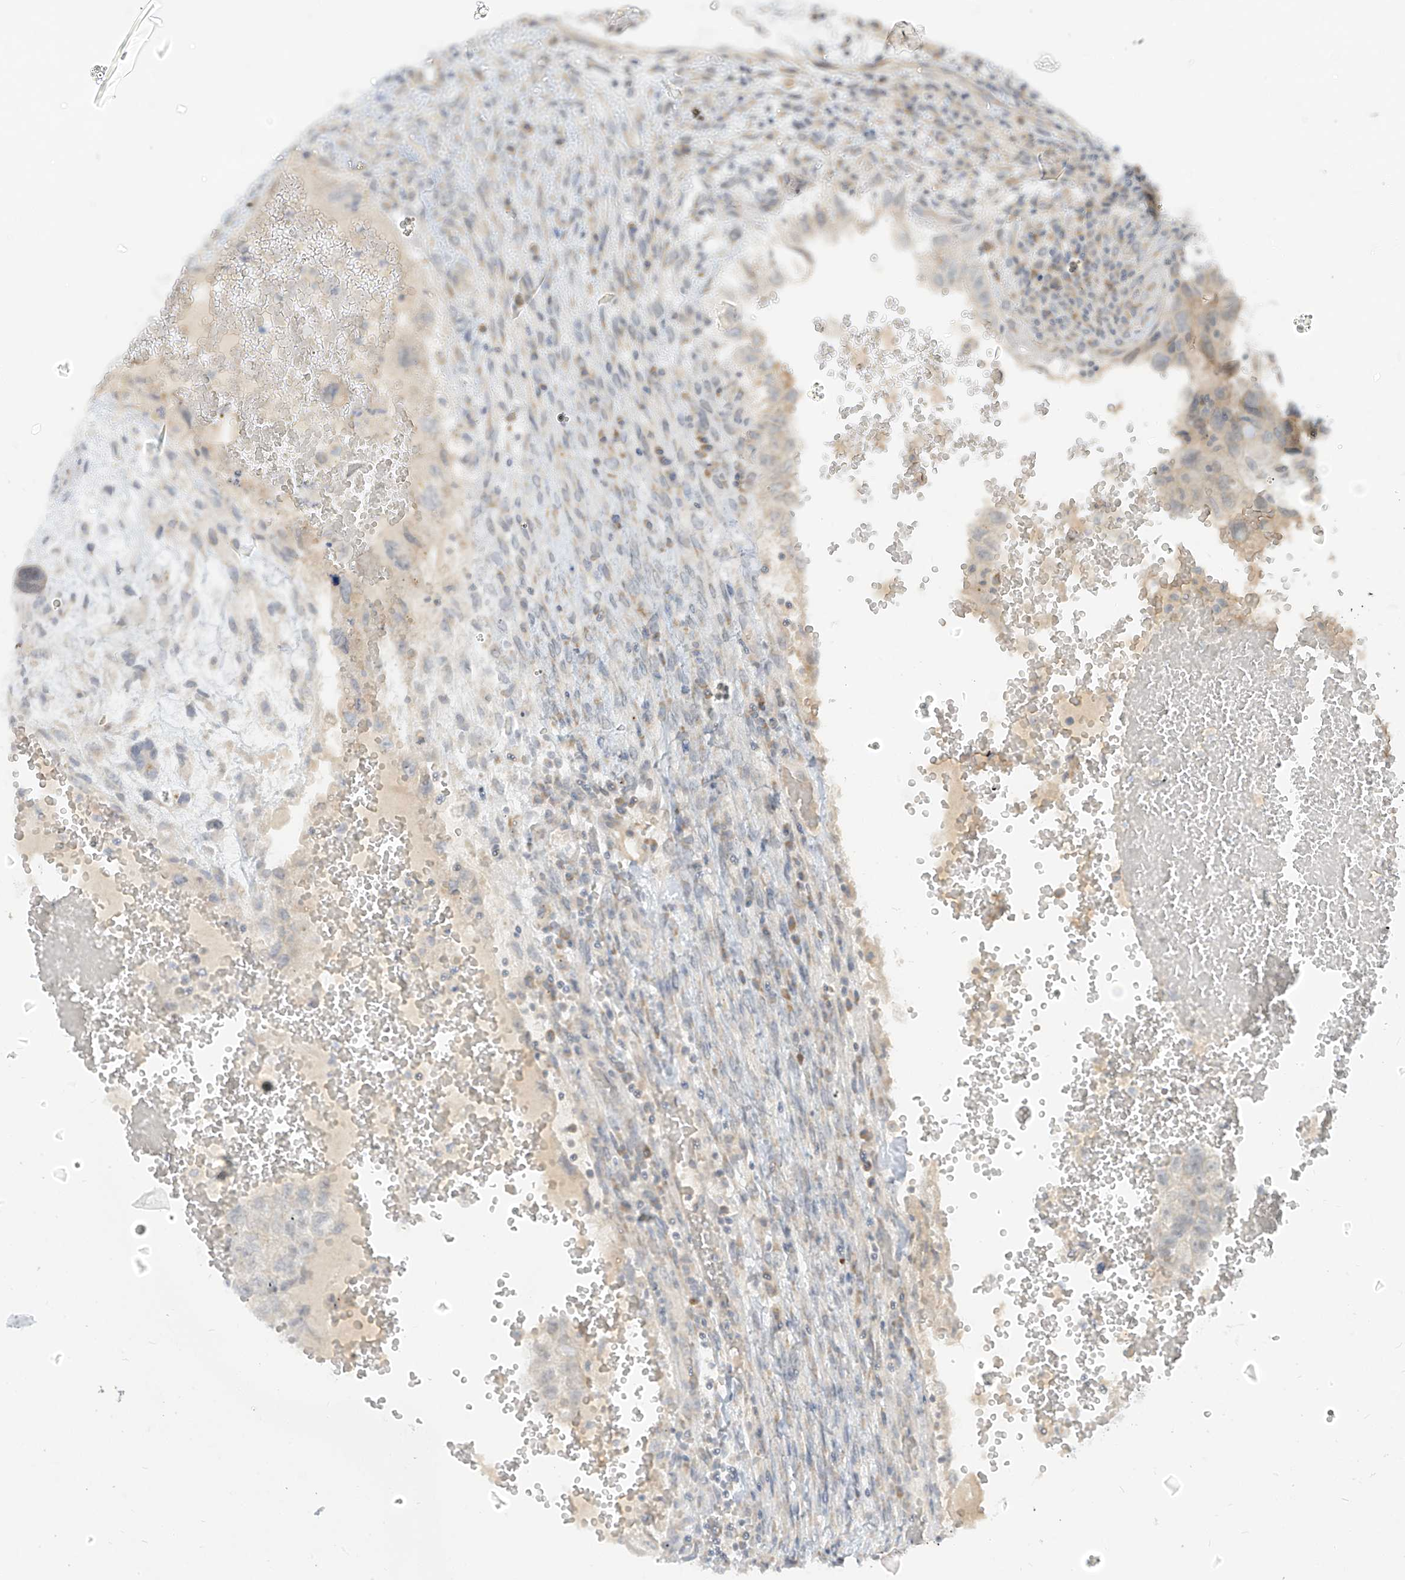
{"staining": {"intensity": "negative", "quantity": "none", "location": "none"}, "tissue": "testis cancer", "cell_type": "Tumor cells", "image_type": "cancer", "snomed": [{"axis": "morphology", "description": "Carcinoma, Embryonal, NOS"}, {"axis": "topography", "description": "Testis"}], "caption": "IHC micrograph of neoplastic tissue: human testis cancer stained with DAB (3,3'-diaminobenzidine) reveals no significant protein staining in tumor cells.", "gene": "C2orf42", "patient": {"sex": "male", "age": 36}}